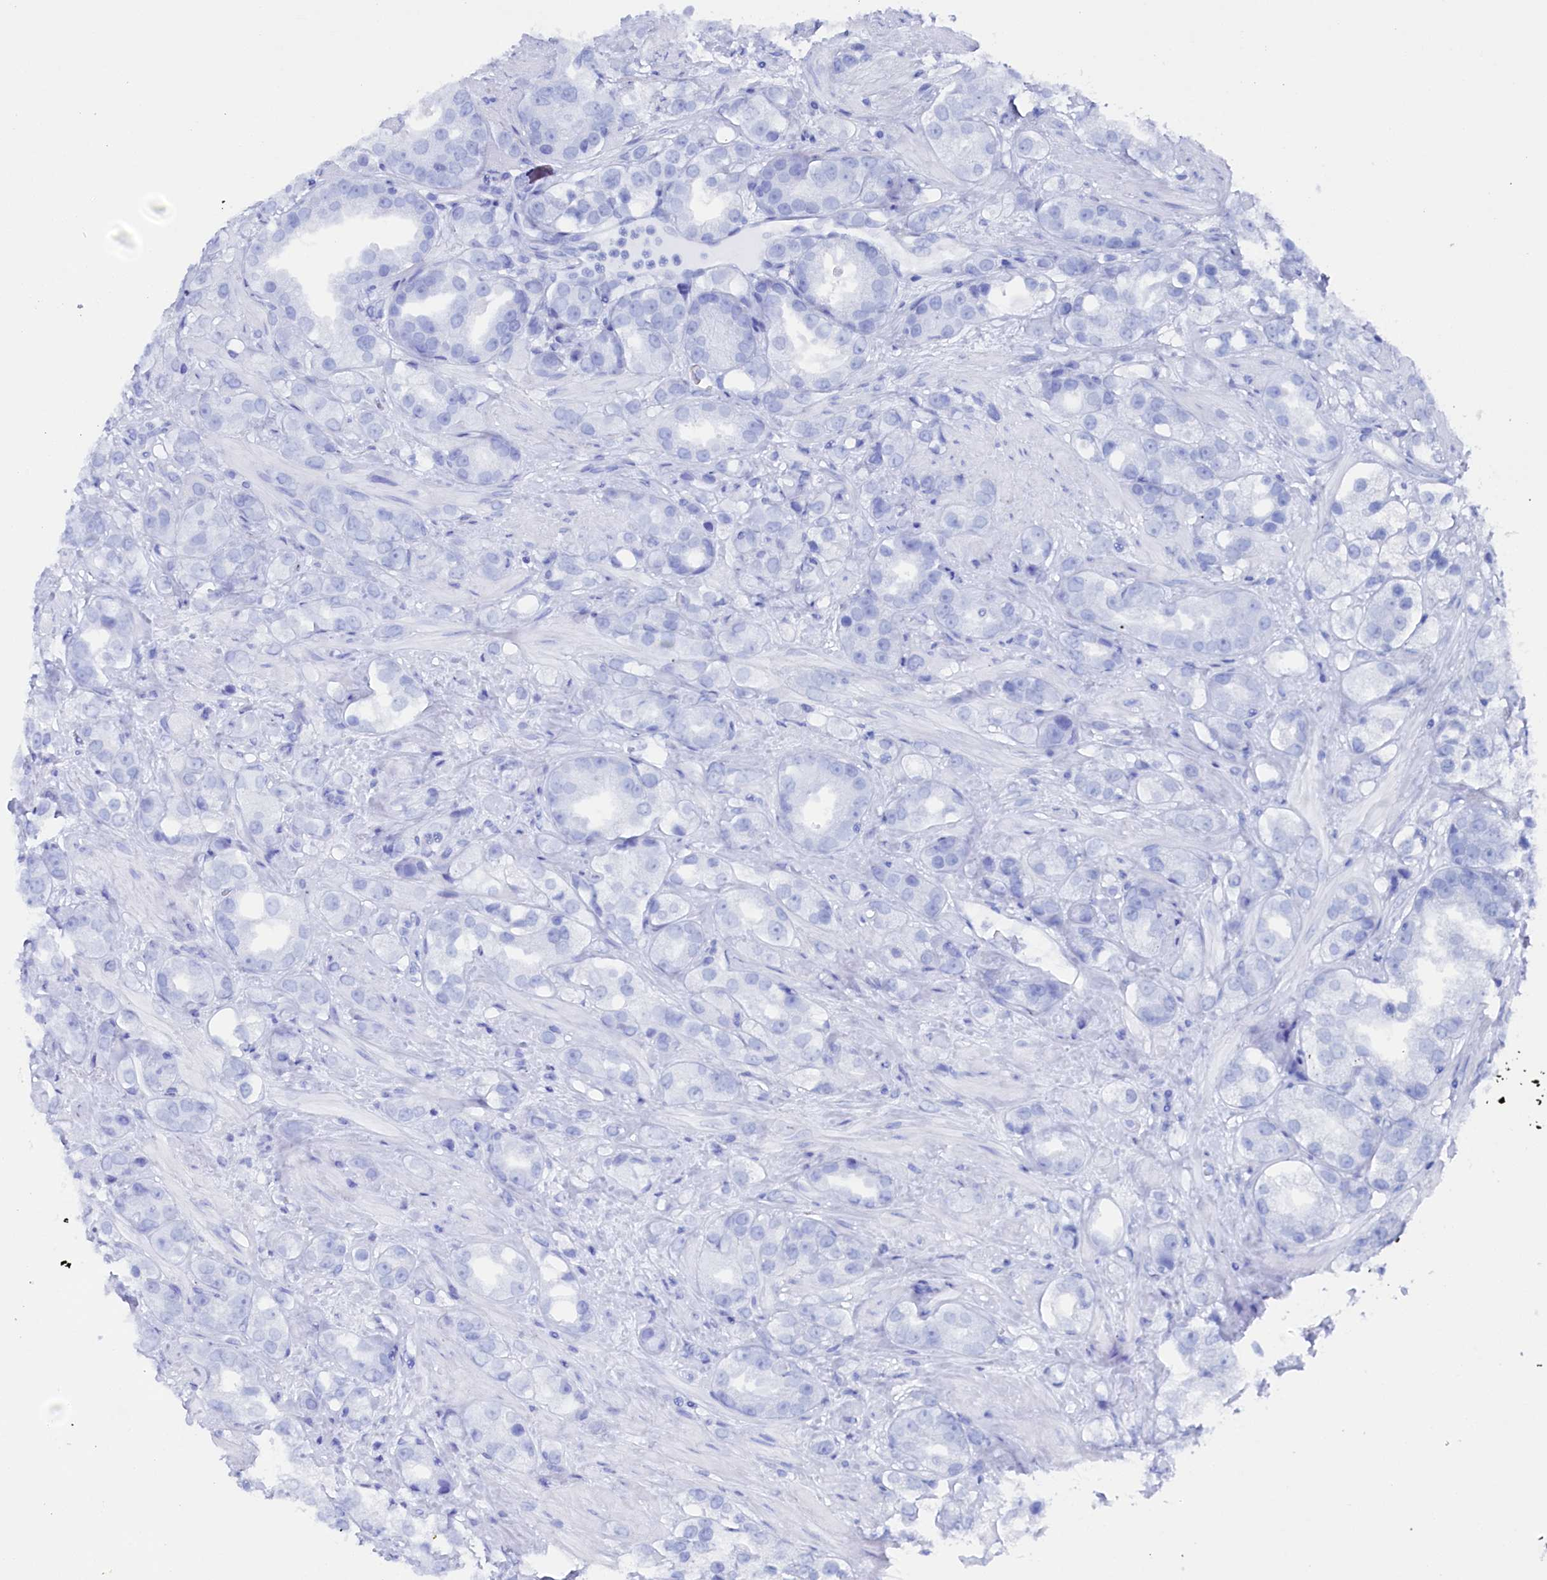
{"staining": {"intensity": "negative", "quantity": "none", "location": "none"}, "tissue": "prostate cancer", "cell_type": "Tumor cells", "image_type": "cancer", "snomed": [{"axis": "morphology", "description": "Adenocarcinoma, NOS"}, {"axis": "topography", "description": "Prostate"}], "caption": "Tumor cells are negative for protein expression in human adenocarcinoma (prostate).", "gene": "TIGD4", "patient": {"sex": "male", "age": 79}}